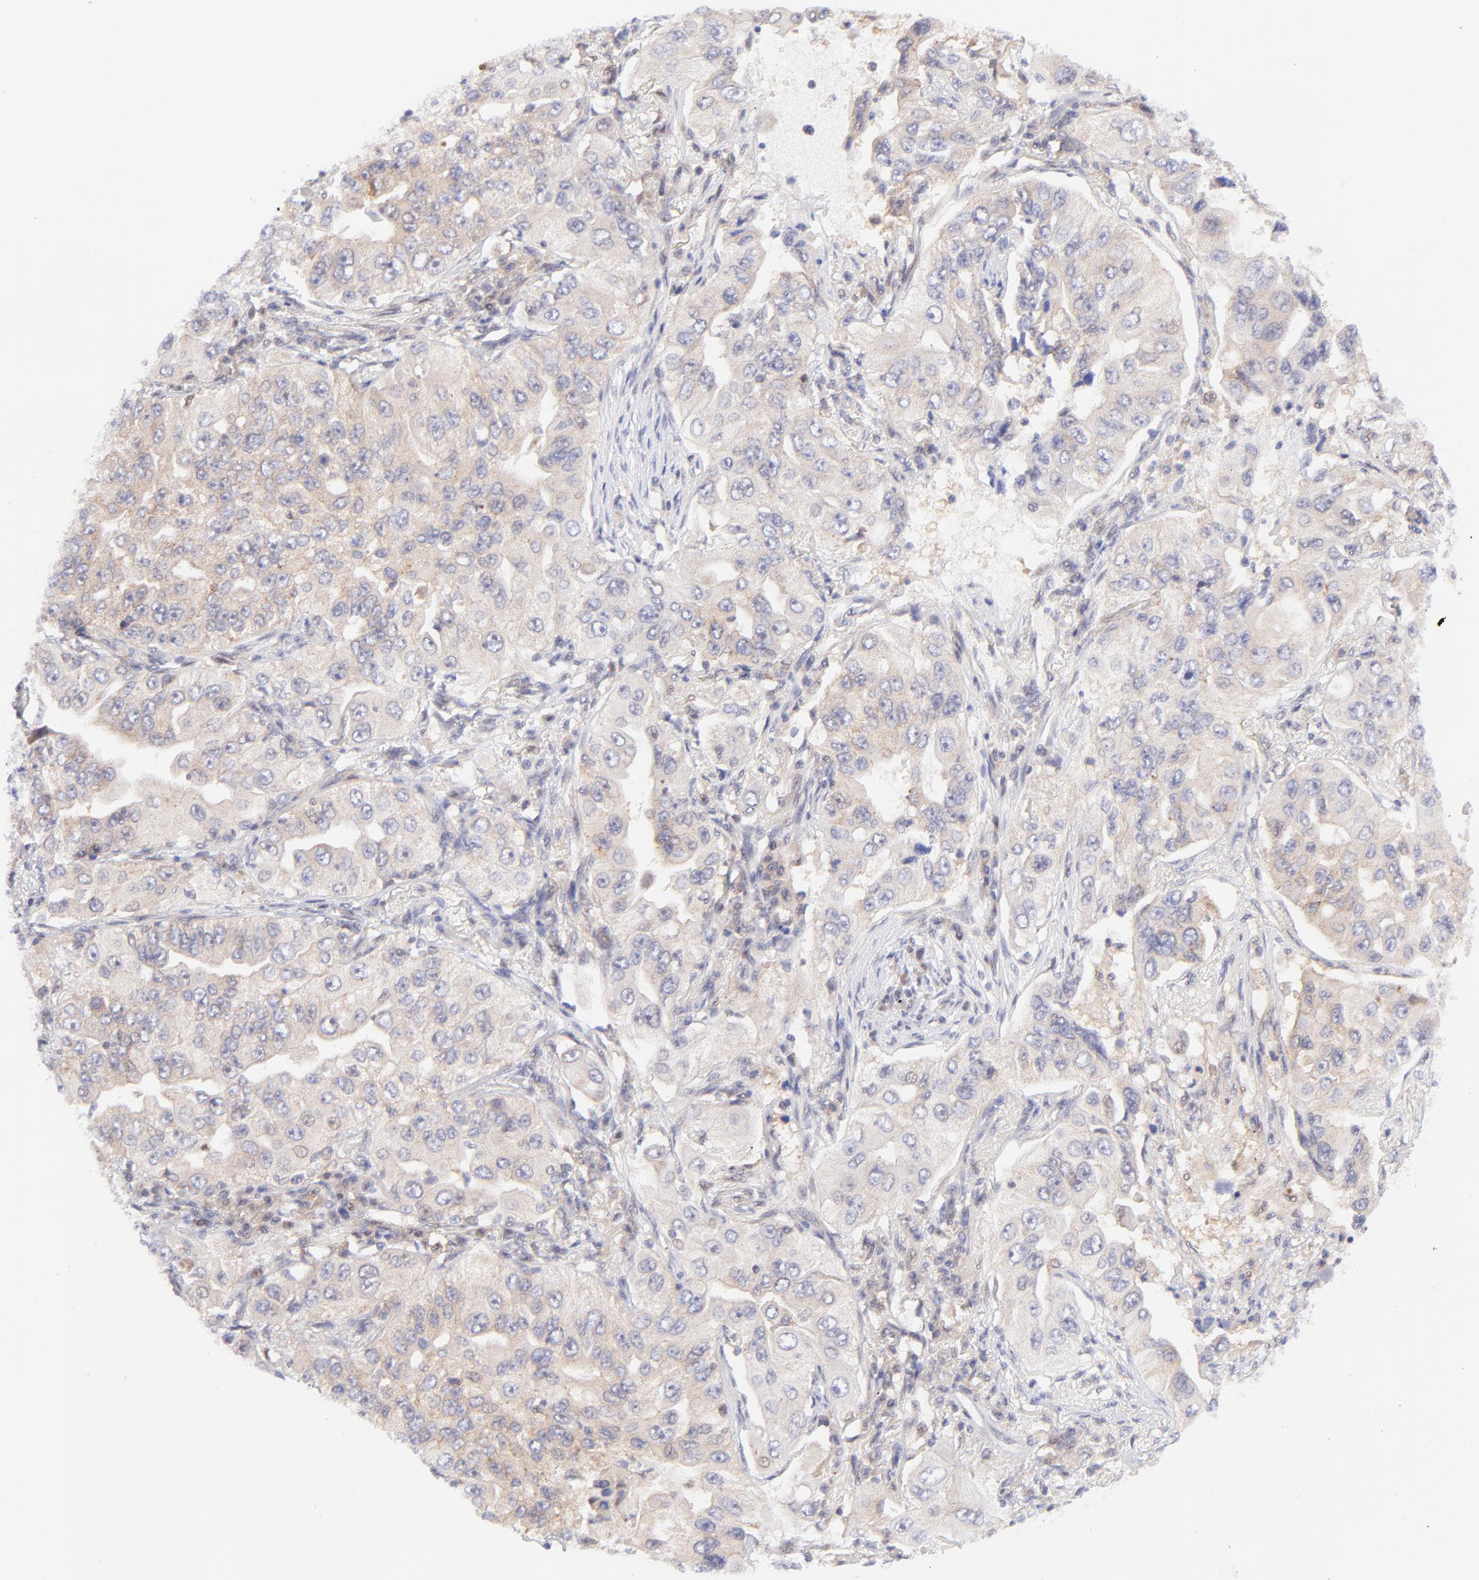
{"staining": {"intensity": "weak", "quantity": ">75%", "location": "cytoplasmic/membranous"}, "tissue": "lung cancer", "cell_type": "Tumor cells", "image_type": "cancer", "snomed": [{"axis": "morphology", "description": "Adenocarcinoma, NOS"}, {"axis": "topography", "description": "Lung"}], "caption": "Adenocarcinoma (lung) stained with immunohistochemistry displays weak cytoplasmic/membranous staining in approximately >75% of tumor cells. (DAB IHC, brown staining for protein, blue staining for nuclei).", "gene": "PBDC1", "patient": {"sex": "male", "age": 84}}